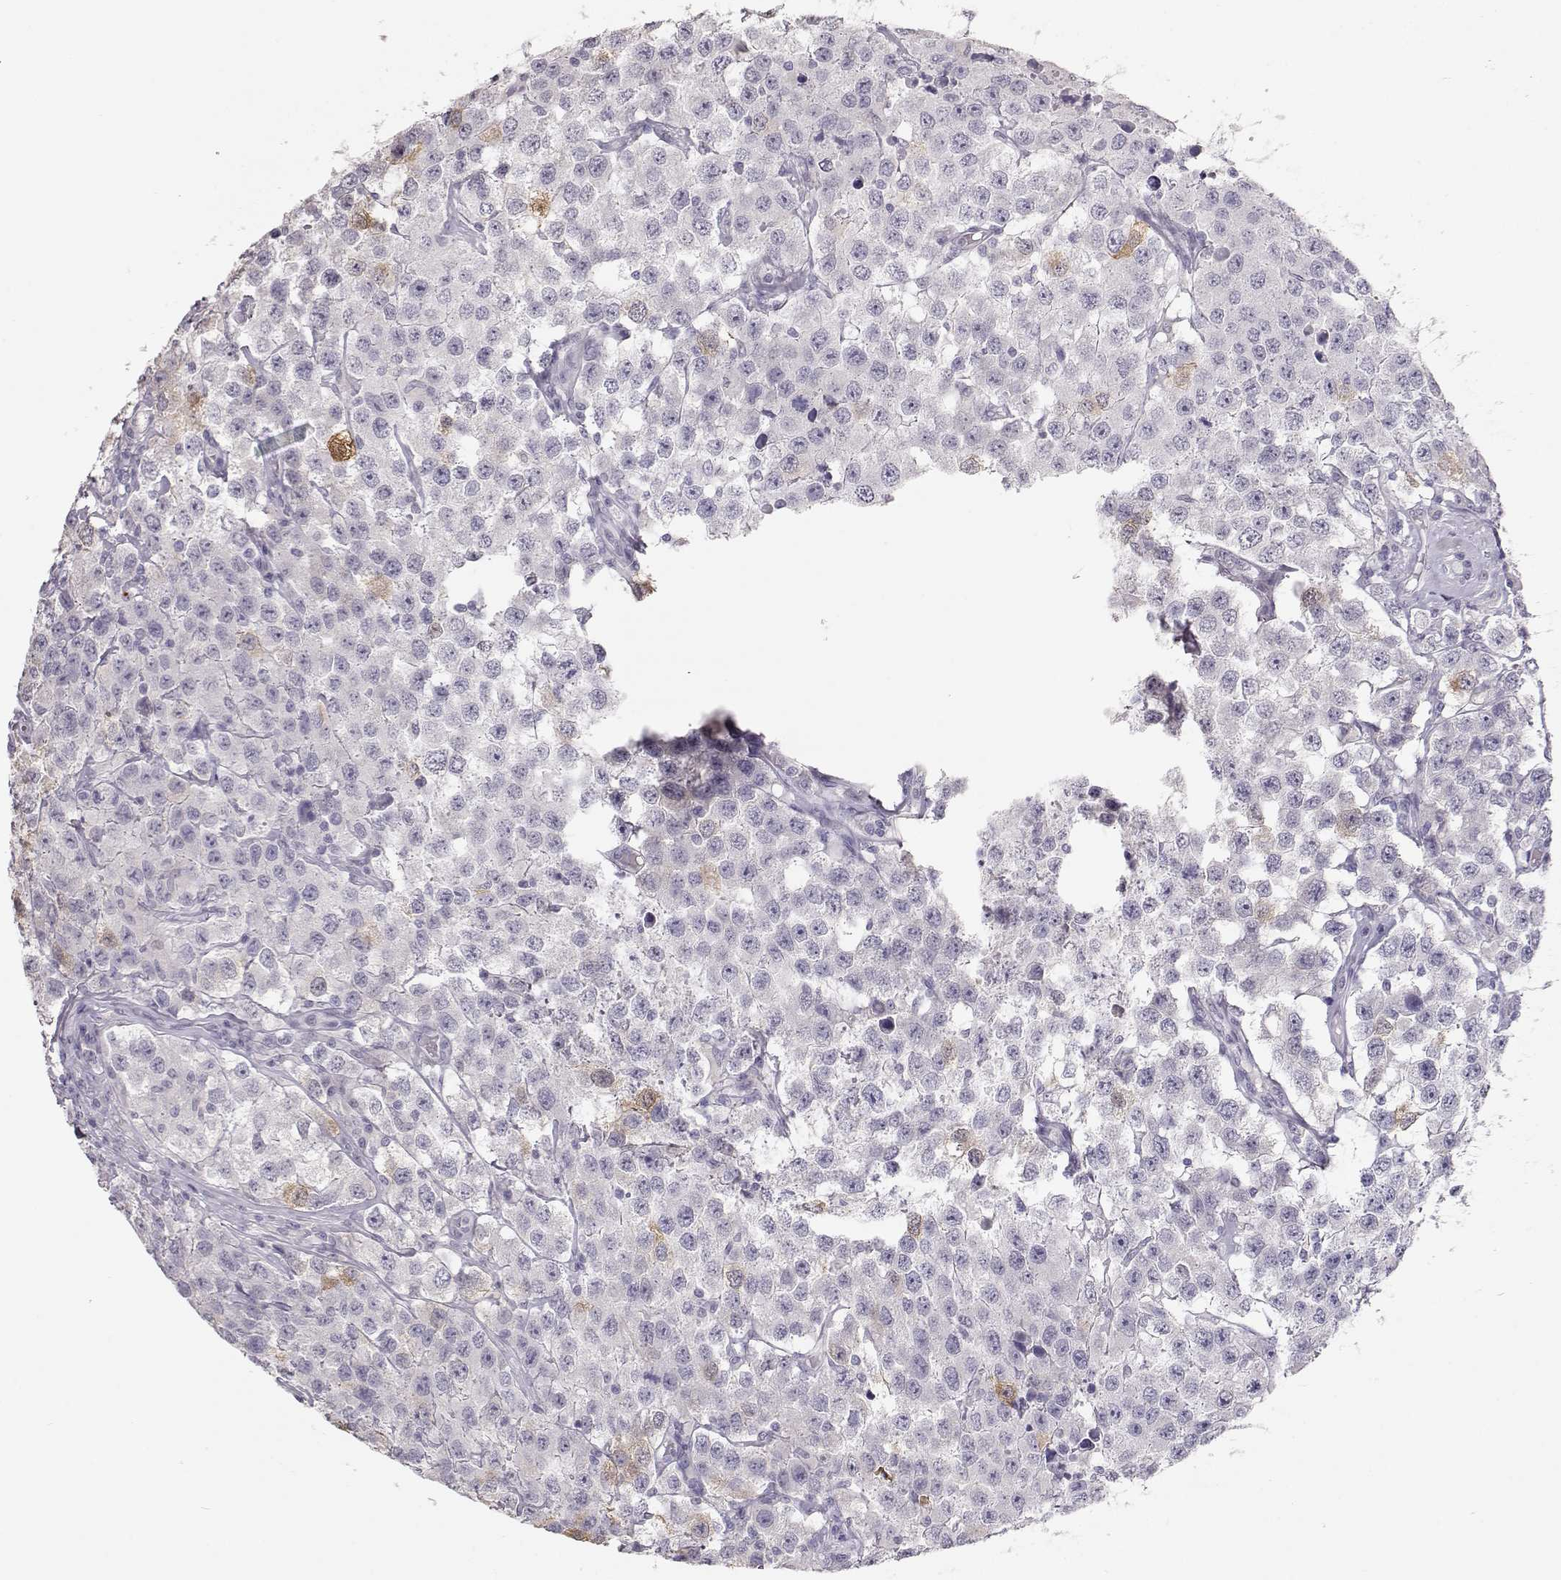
{"staining": {"intensity": "negative", "quantity": "none", "location": "none"}, "tissue": "testis cancer", "cell_type": "Tumor cells", "image_type": "cancer", "snomed": [{"axis": "morphology", "description": "Seminoma, NOS"}, {"axis": "topography", "description": "Testis"}], "caption": "Seminoma (testis) was stained to show a protein in brown. There is no significant positivity in tumor cells. The staining is performed using DAB (3,3'-diaminobenzidine) brown chromogen with nuclei counter-stained in using hematoxylin.", "gene": "TKTL1", "patient": {"sex": "male", "age": 52}}